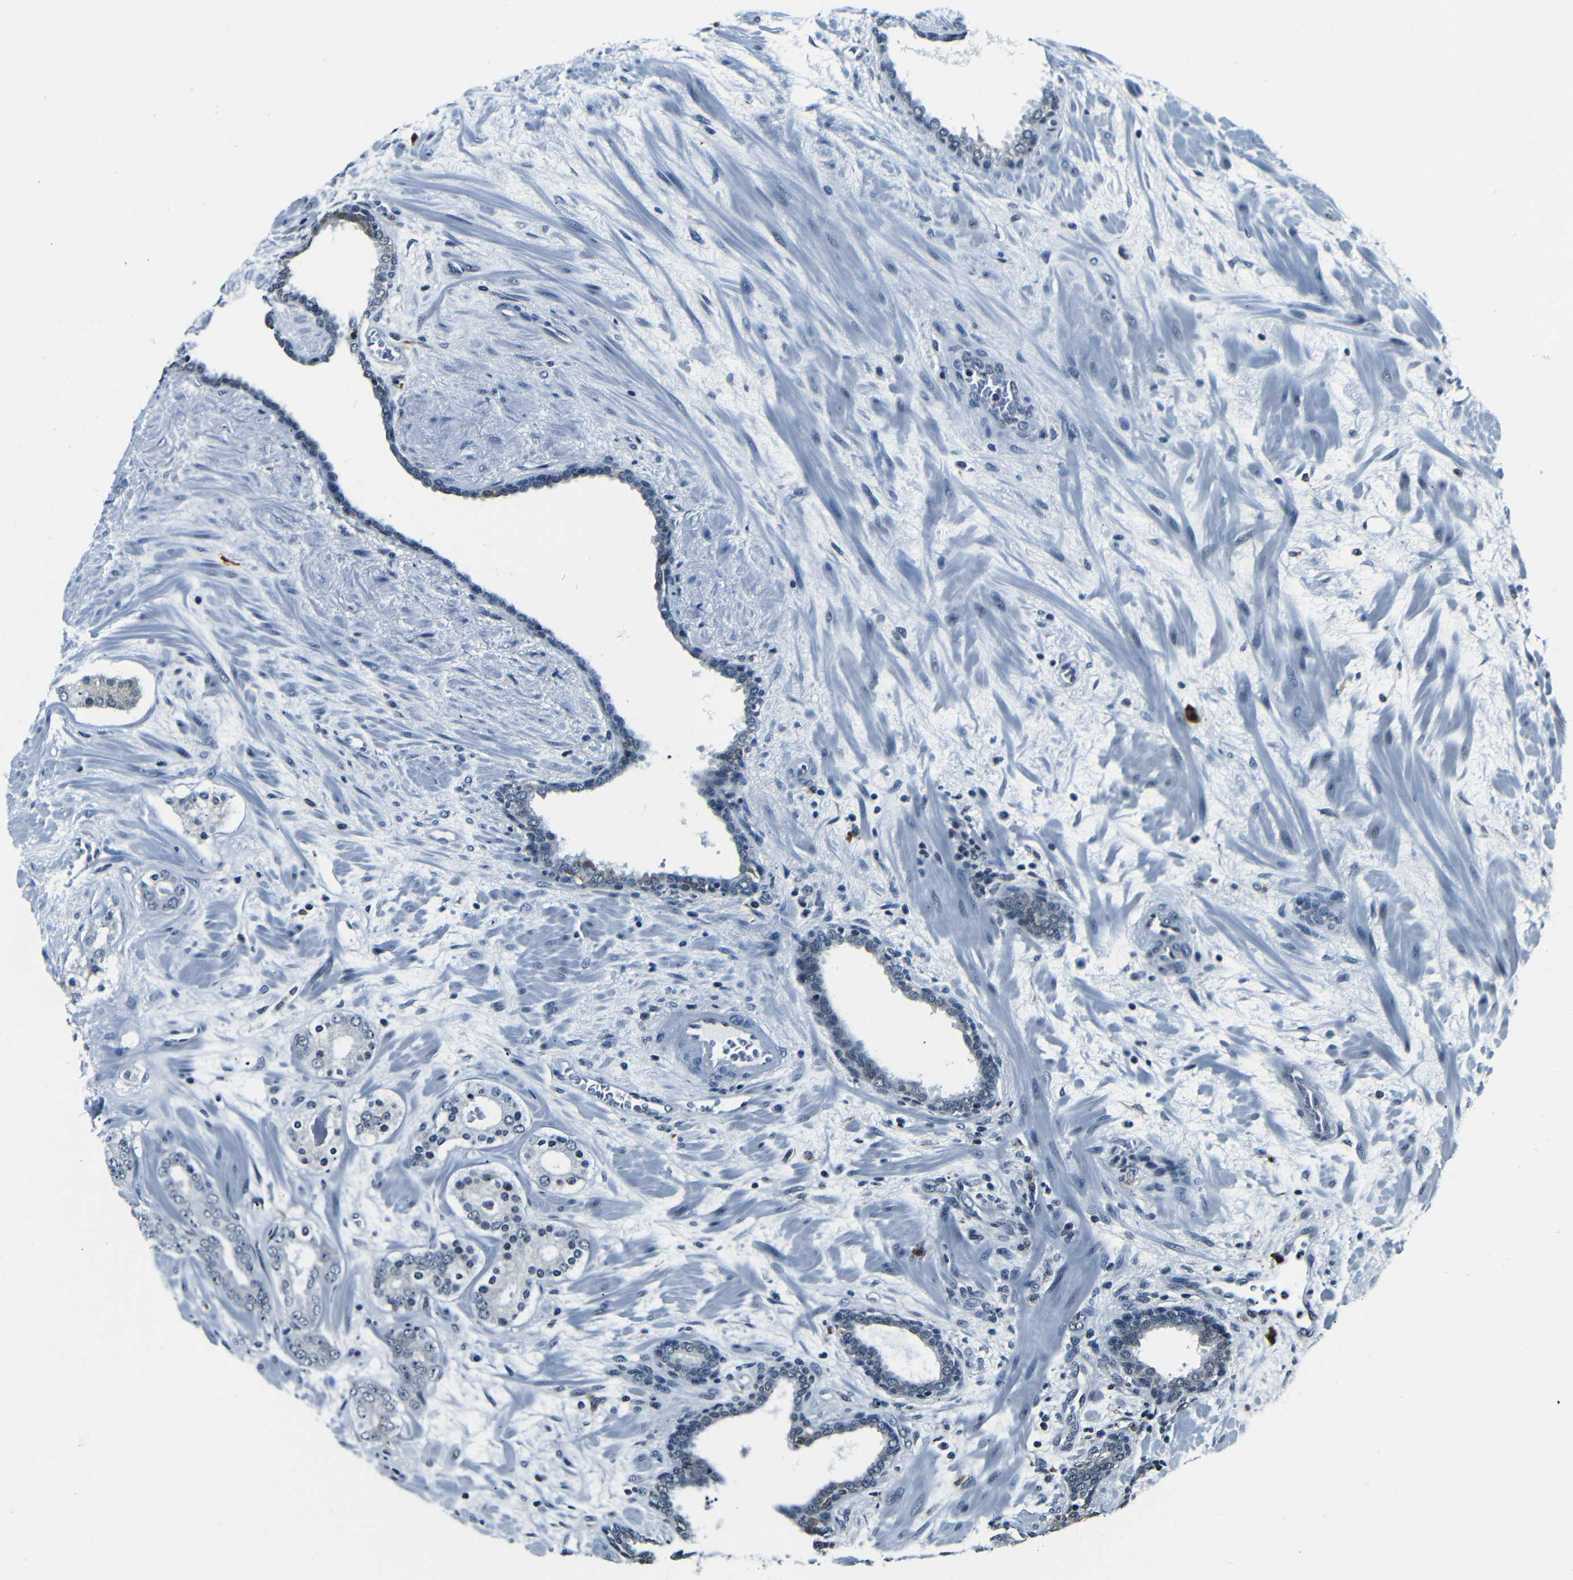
{"staining": {"intensity": "weak", "quantity": "<25%", "location": "nuclear"}, "tissue": "prostate cancer", "cell_type": "Tumor cells", "image_type": "cancer", "snomed": [{"axis": "morphology", "description": "Adenocarcinoma, Low grade"}, {"axis": "topography", "description": "Prostate"}], "caption": "Tumor cells show no significant protein expression in prostate adenocarcinoma (low-grade).", "gene": "NCBP3", "patient": {"sex": "male", "age": 63}}